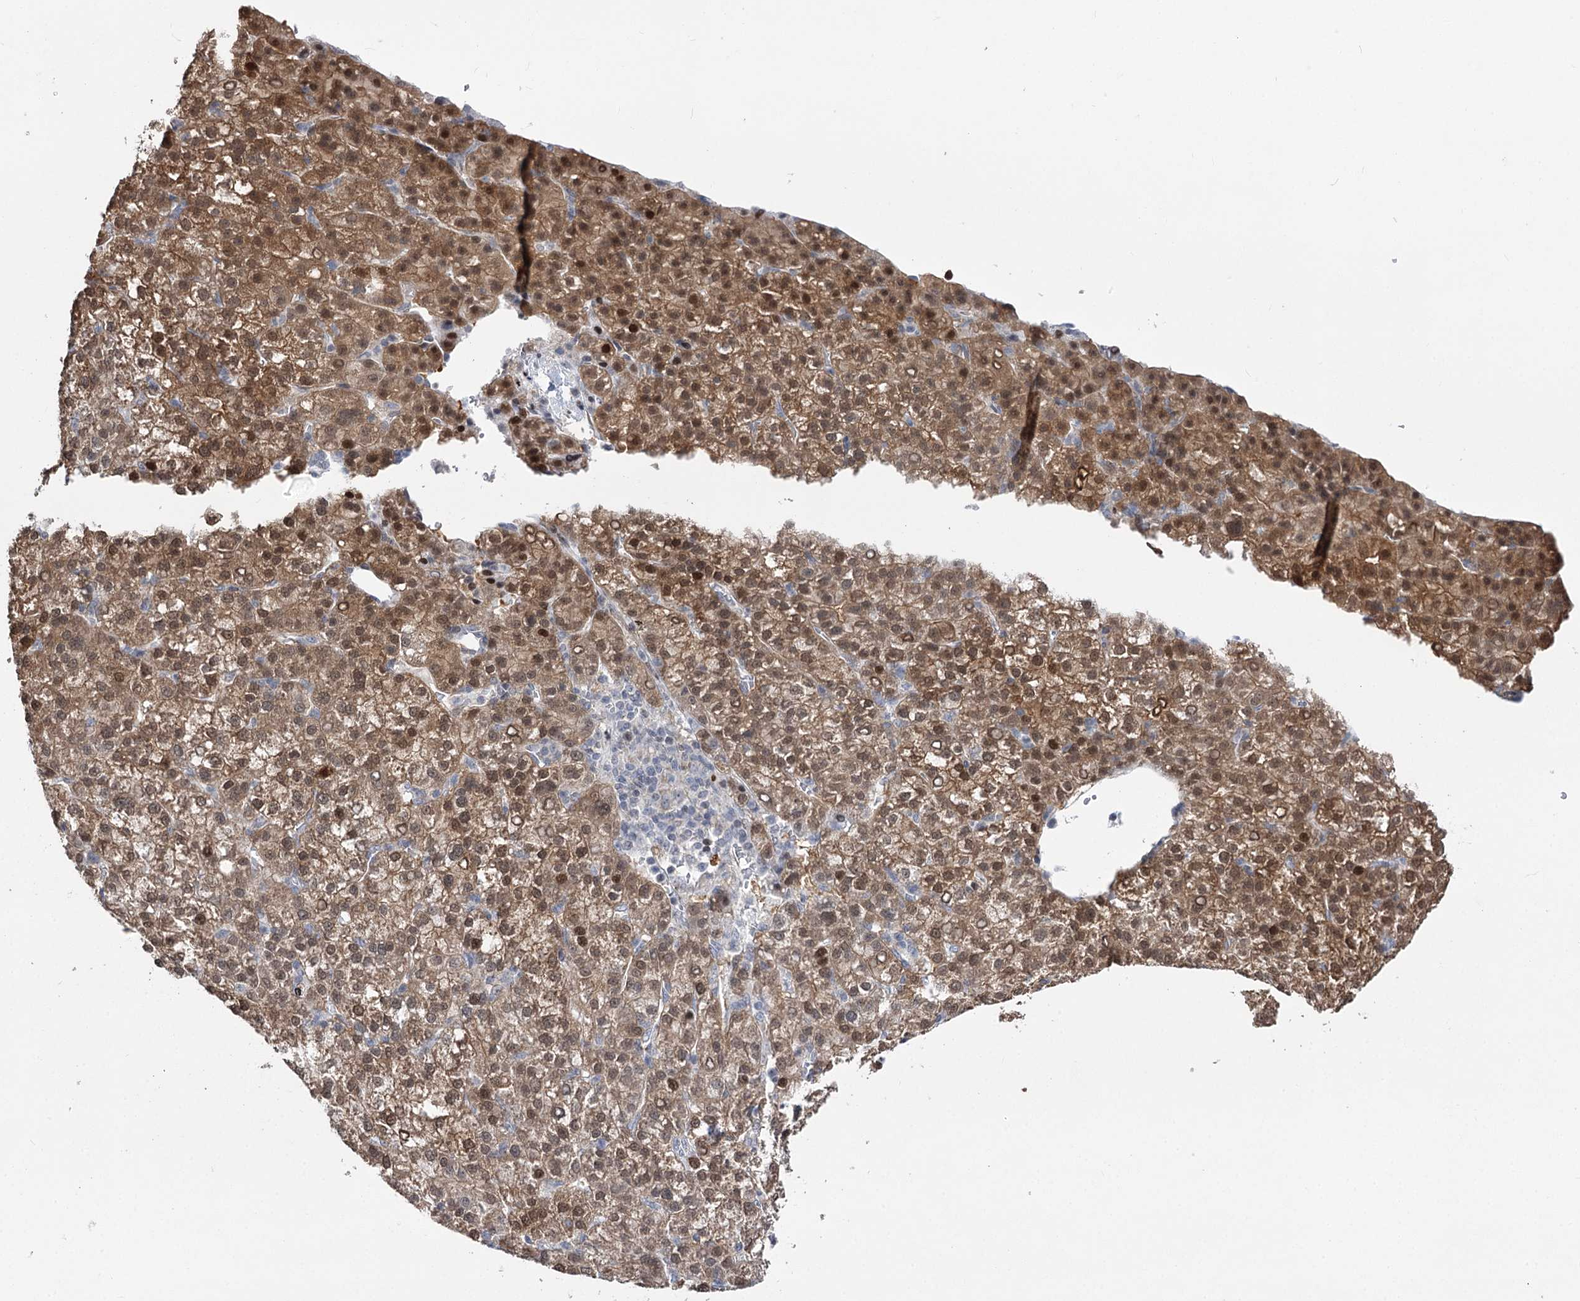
{"staining": {"intensity": "moderate", "quantity": ">75%", "location": "cytoplasmic/membranous,nuclear"}, "tissue": "liver cancer", "cell_type": "Tumor cells", "image_type": "cancer", "snomed": [{"axis": "morphology", "description": "Carcinoma, Hepatocellular, NOS"}, {"axis": "topography", "description": "Liver"}], "caption": "This is an image of immunohistochemistry staining of liver cancer, which shows moderate positivity in the cytoplasmic/membranous and nuclear of tumor cells.", "gene": "PTGR1", "patient": {"sex": "female", "age": 58}}